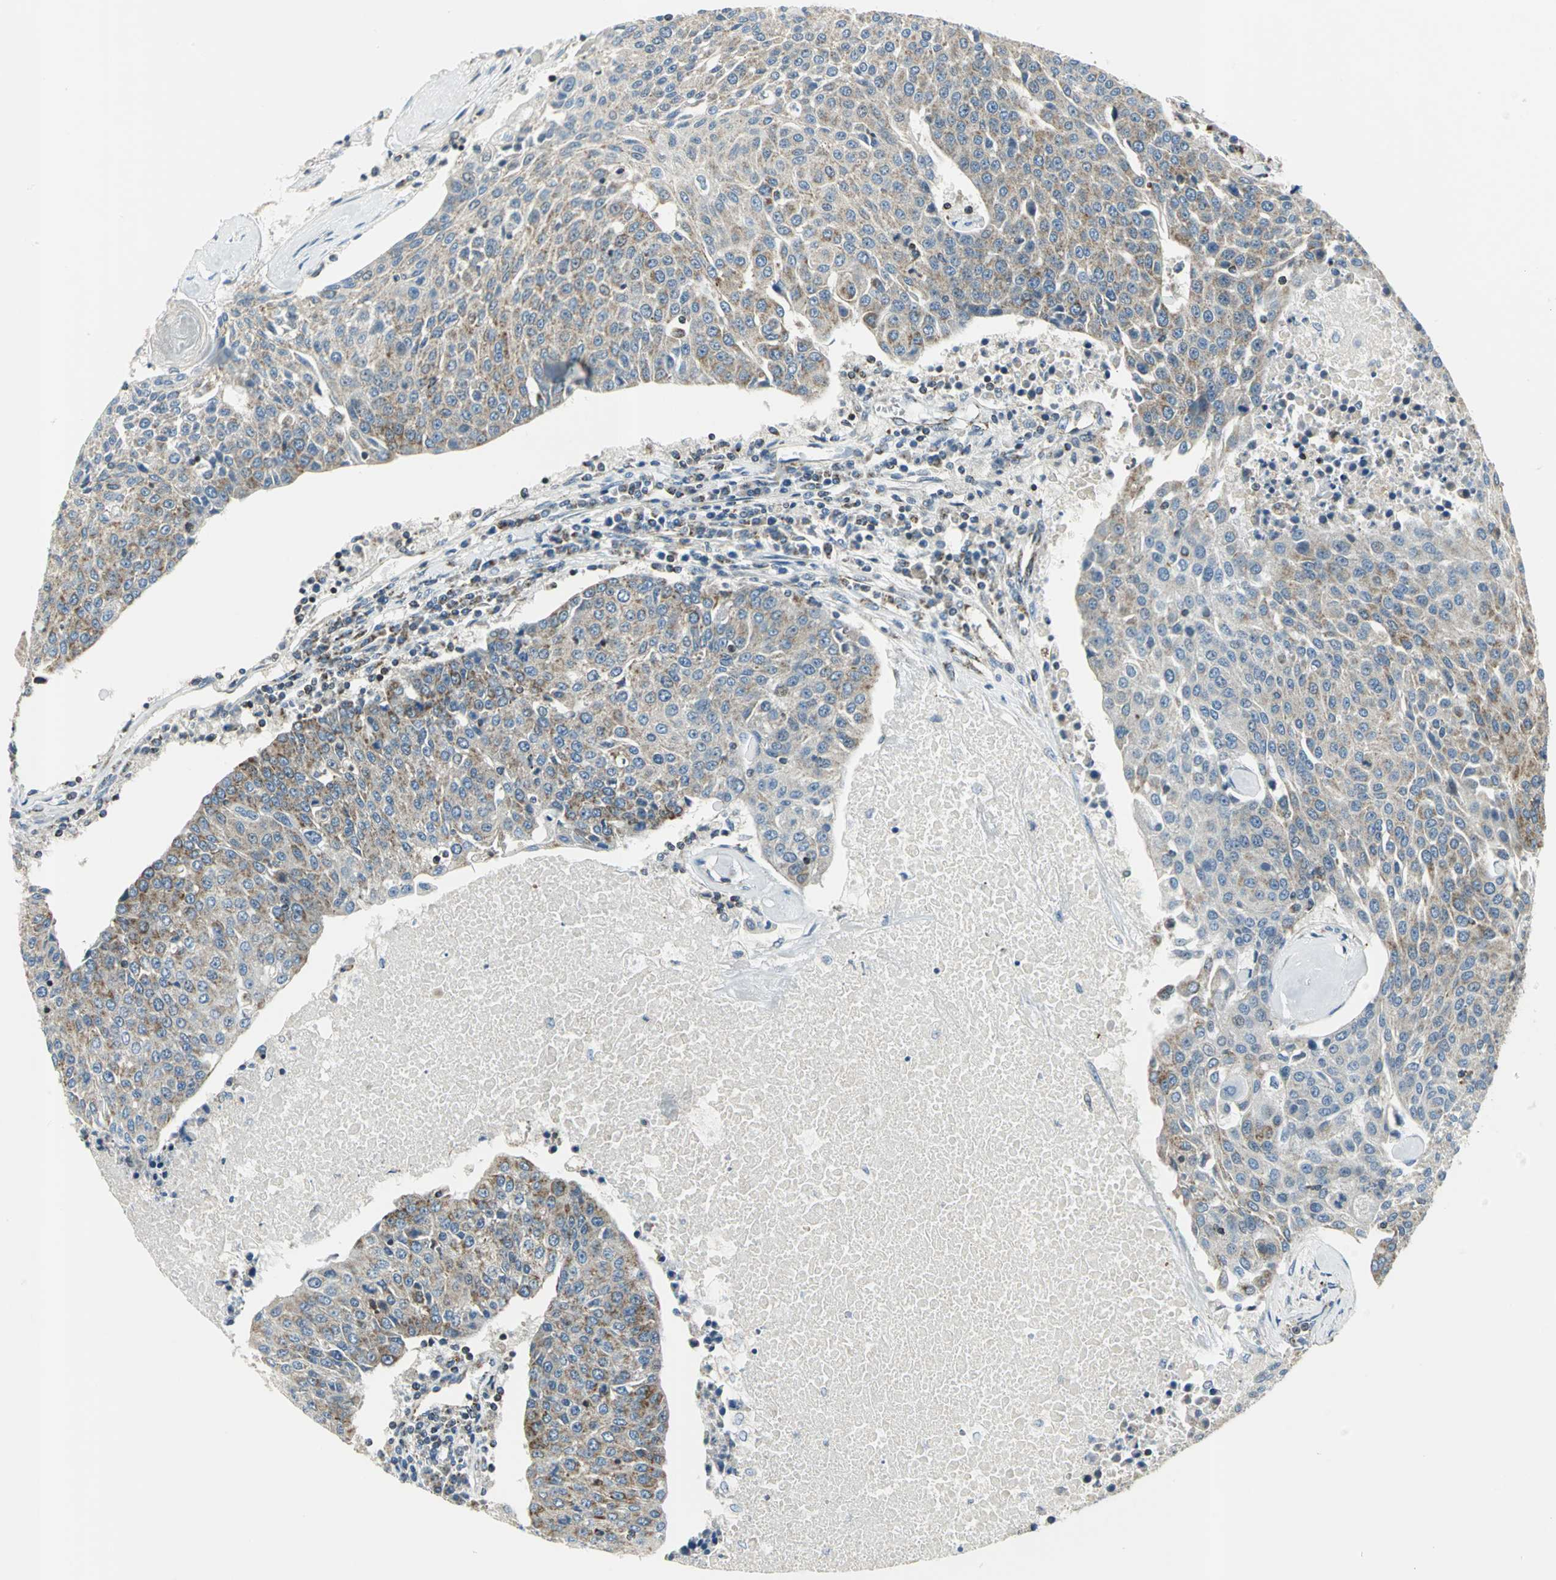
{"staining": {"intensity": "strong", "quantity": ">75%", "location": "cytoplasmic/membranous"}, "tissue": "urothelial cancer", "cell_type": "Tumor cells", "image_type": "cancer", "snomed": [{"axis": "morphology", "description": "Urothelial carcinoma, High grade"}, {"axis": "topography", "description": "Urinary bladder"}], "caption": "Immunohistochemical staining of human urothelial cancer shows high levels of strong cytoplasmic/membranous protein positivity in approximately >75% of tumor cells.", "gene": "USP40", "patient": {"sex": "female", "age": 85}}